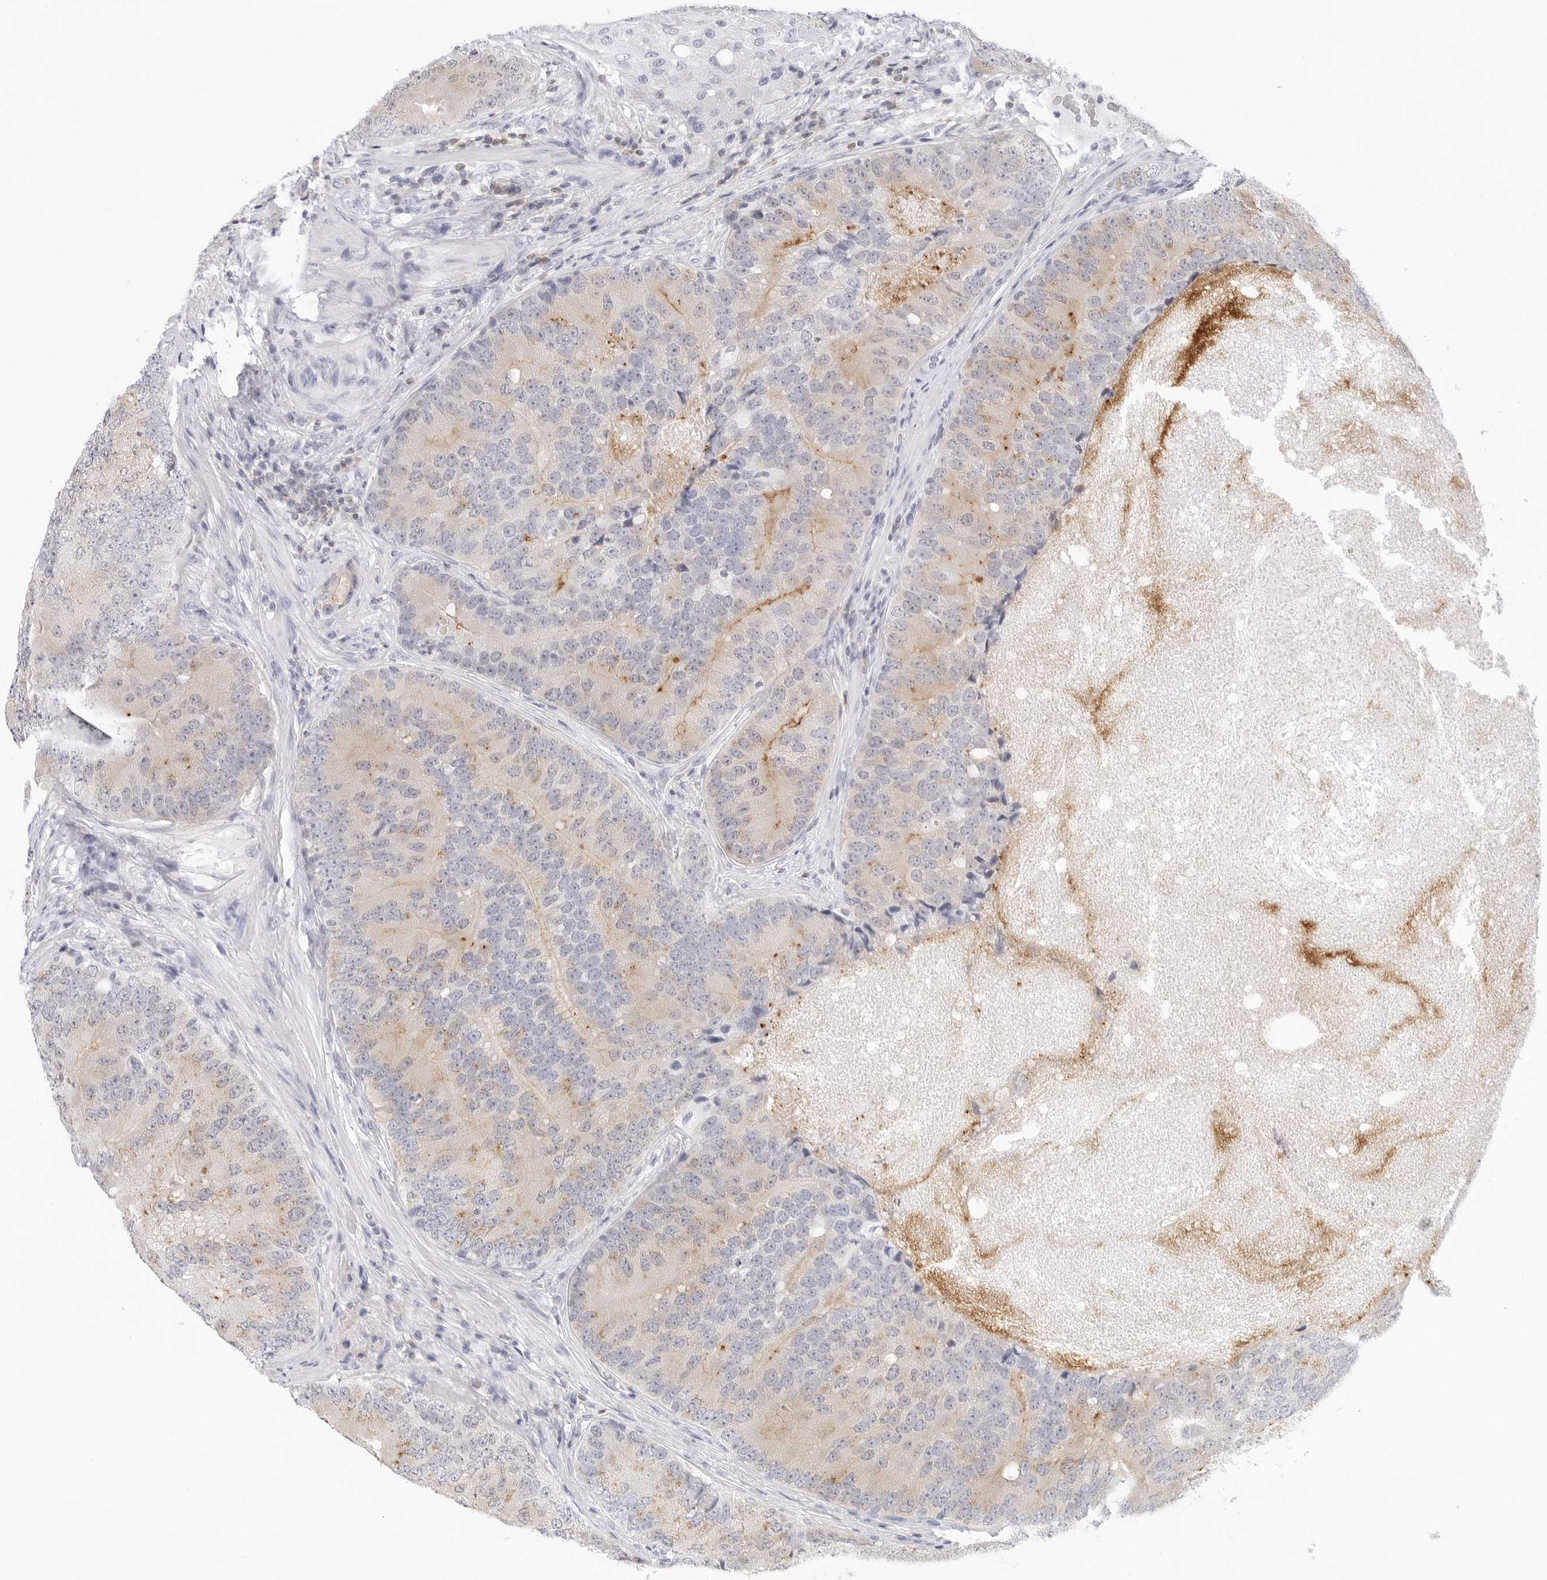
{"staining": {"intensity": "moderate", "quantity": "<25%", "location": "cytoplasmic/membranous"}, "tissue": "prostate cancer", "cell_type": "Tumor cells", "image_type": "cancer", "snomed": [{"axis": "morphology", "description": "Adenocarcinoma, High grade"}, {"axis": "topography", "description": "Prostate"}], "caption": "A photomicrograph showing moderate cytoplasmic/membranous expression in approximately <25% of tumor cells in prostate cancer, as visualized by brown immunohistochemical staining.", "gene": "SLC9A3R1", "patient": {"sex": "male", "age": 70}}